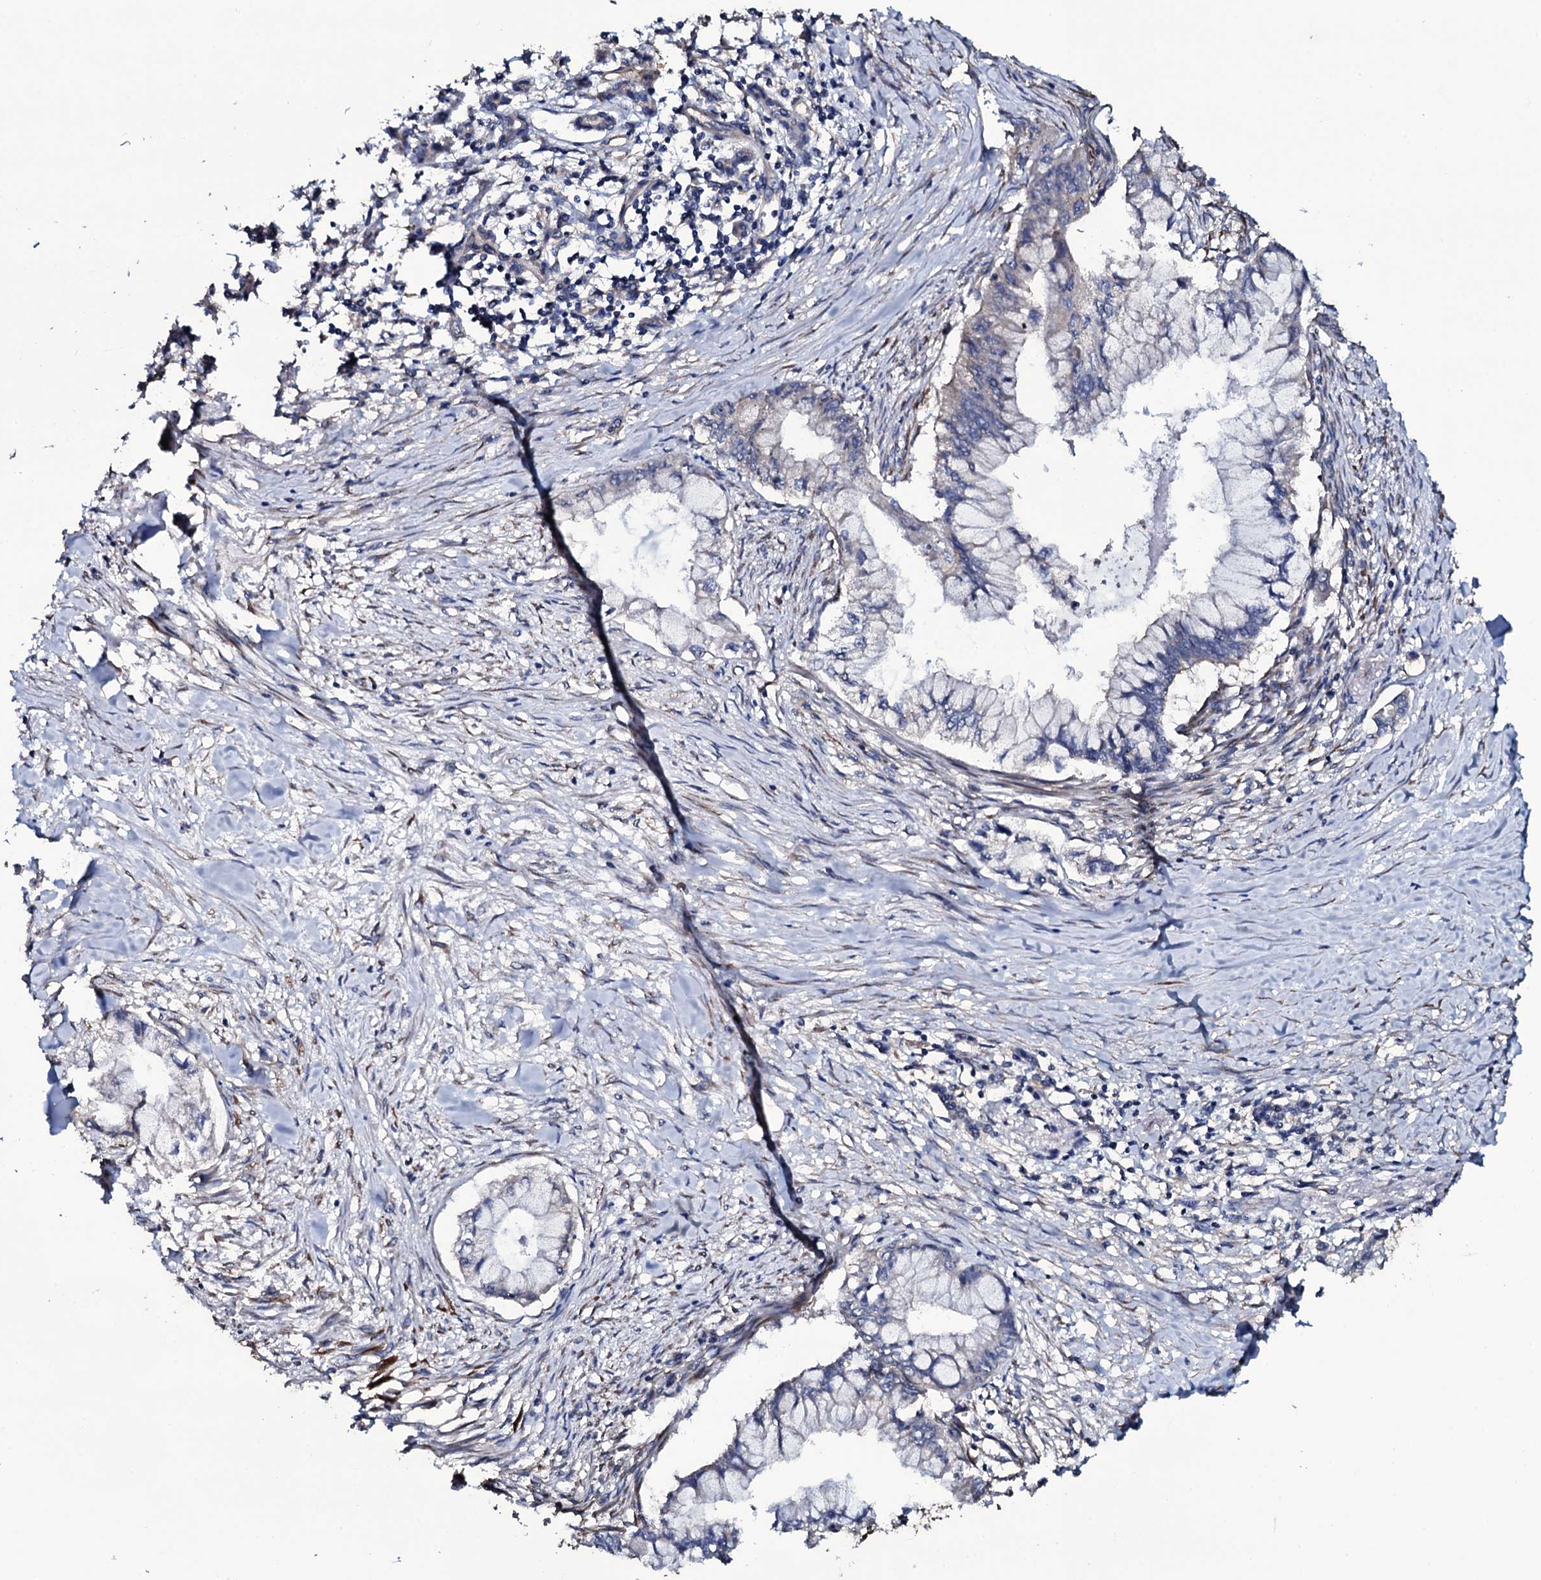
{"staining": {"intensity": "negative", "quantity": "none", "location": "none"}, "tissue": "pancreatic cancer", "cell_type": "Tumor cells", "image_type": "cancer", "snomed": [{"axis": "morphology", "description": "Adenocarcinoma, NOS"}, {"axis": "topography", "description": "Pancreas"}], "caption": "Immunohistochemical staining of pancreatic adenocarcinoma exhibits no significant positivity in tumor cells. Nuclei are stained in blue.", "gene": "WIPF3", "patient": {"sex": "male", "age": 48}}